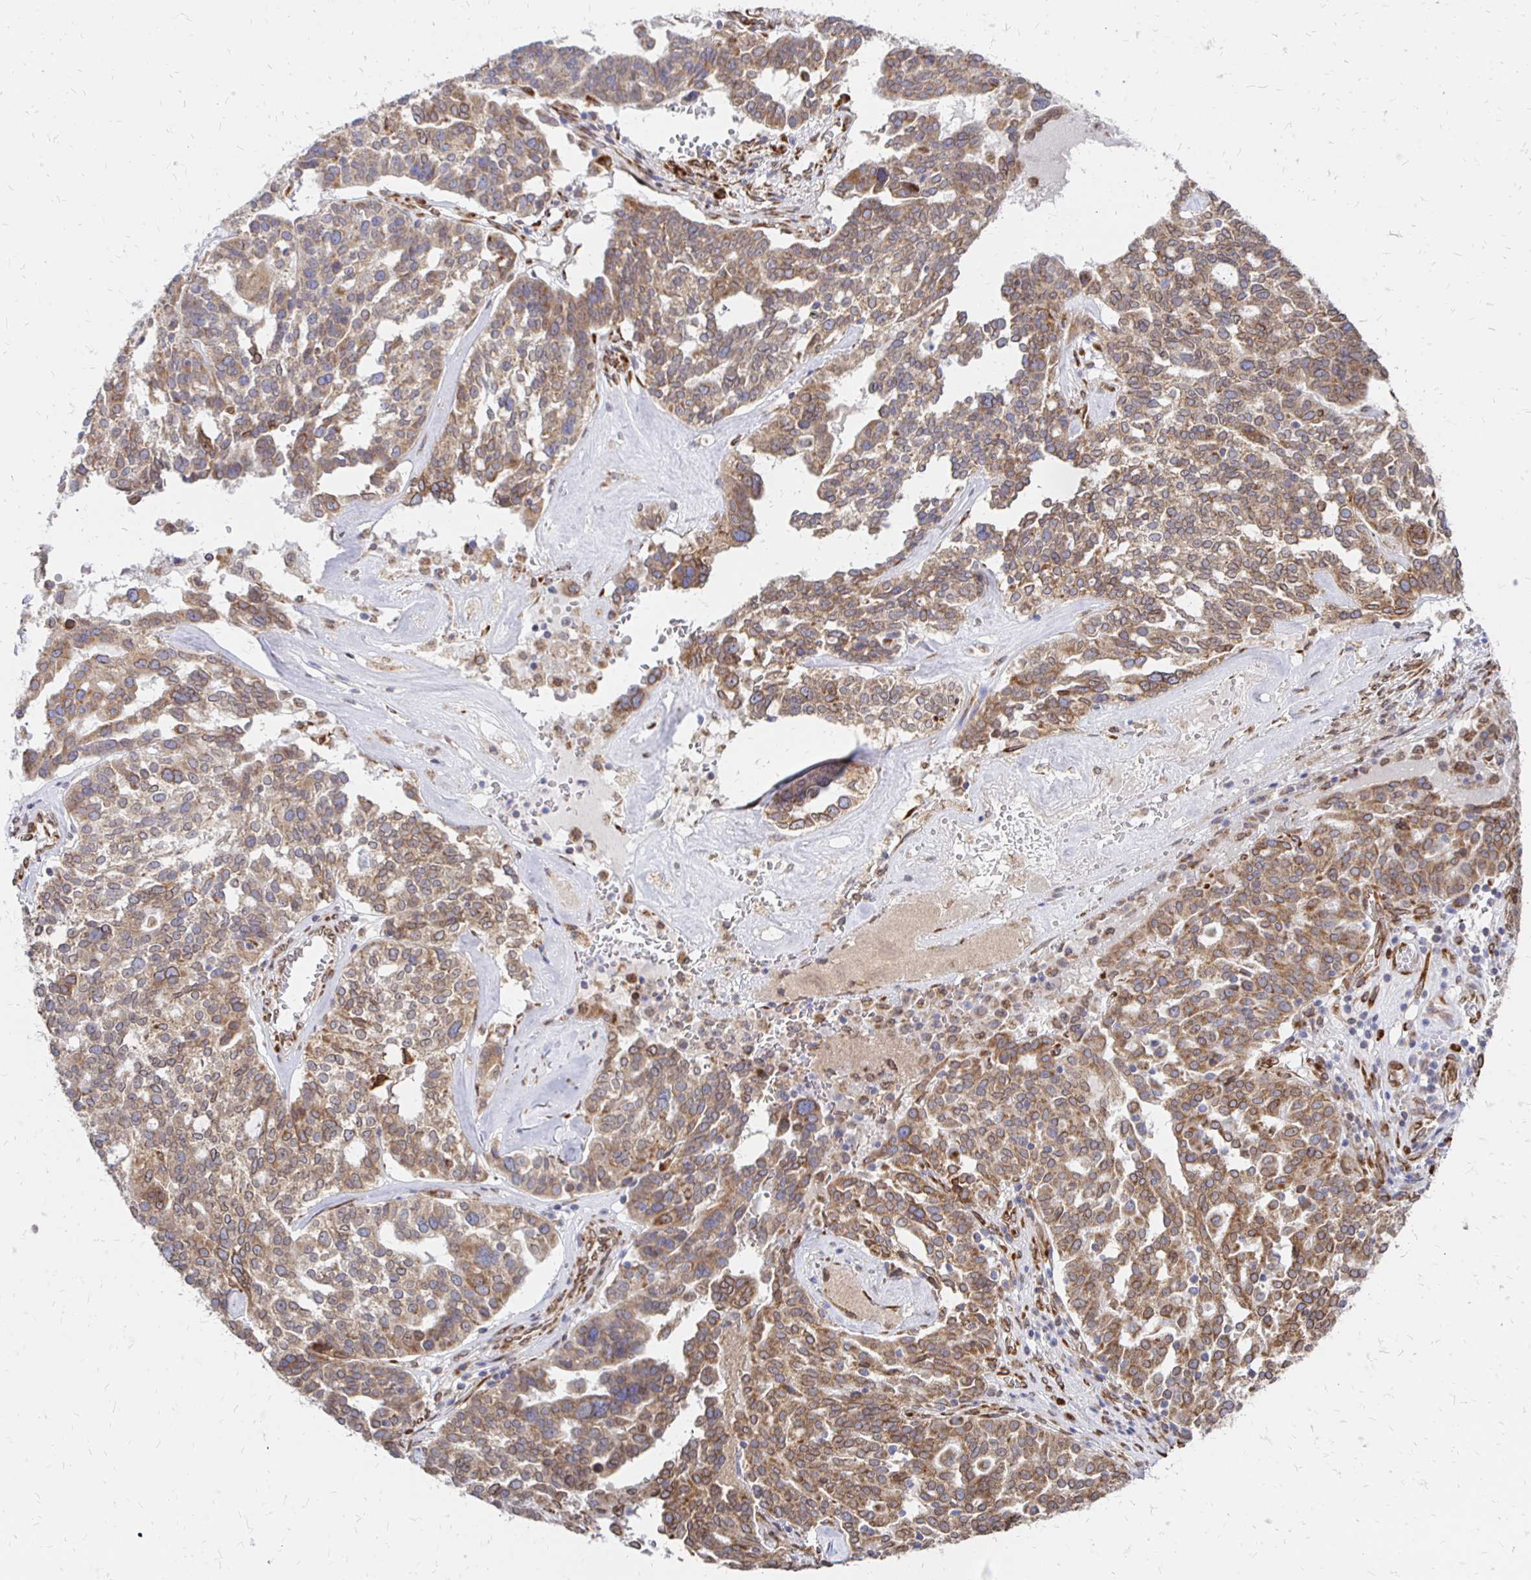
{"staining": {"intensity": "moderate", "quantity": ">75%", "location": "cytoplasmic/membranous,nuclear"}, "tissue": "ovarian cancer", "cell_type": "Tumor cells", "image_type": "cancer", "snomed": [{"axis": "morphology", "description": "Cystadenocarcinoma, serous, NOS"}, {"axis": "topography", "description": "Ovary"}], "caption": "Immunohistochemistry (IHC) micrograph of human serous cystadenocarcinoma (ovarian) stained for a protein (brown), which reveals medium levels of moderate cytoplasmic/membranous and nuclear positivity in about >75% of tumor cells.", "gene": "PELI3", "patient": {"sex": "female", "age": 59}}